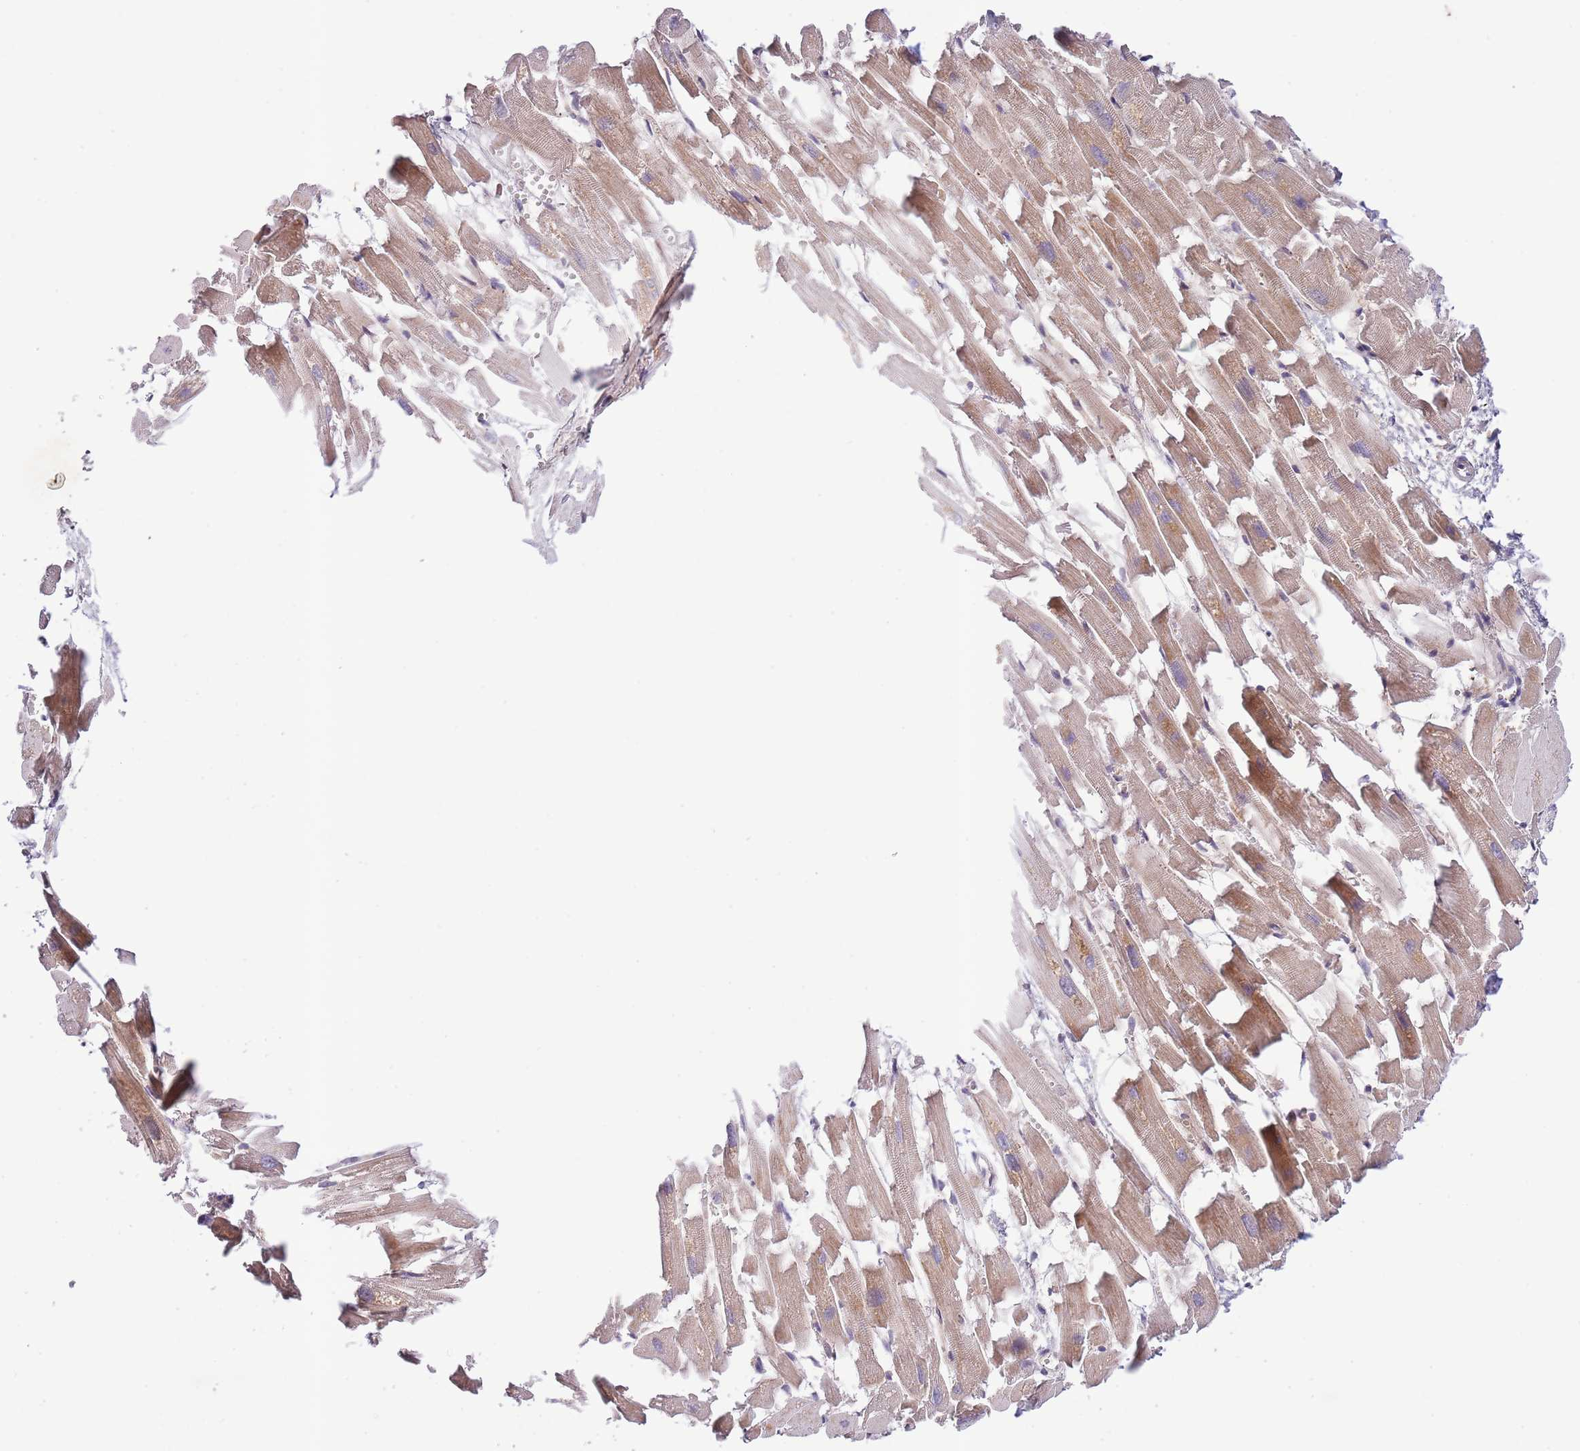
{"staining": {"intensity": "moderate", "quantity": ">75%", "location": "cytoplasmic/membranous"}, "tissue": "heart muscle", "cell_type": "Cardiomyocytes", "image_type": "normal", "snomed": [{"axis": "morphology", "description": "Normal tissue, NOS"}, {"axis": "topography", "description": "Heart"}], "caption": "Normal heart muscle was stained to show a protein in brown. There is medium levels of moderate cytoplasmic/membranous positivity in approximately >75% of cardiomyocytes. The protein is shown in brown color, while the nuclei are stained blue.", "gene": "ZNF658", "patient": {"sex": "female", "age": 64}}